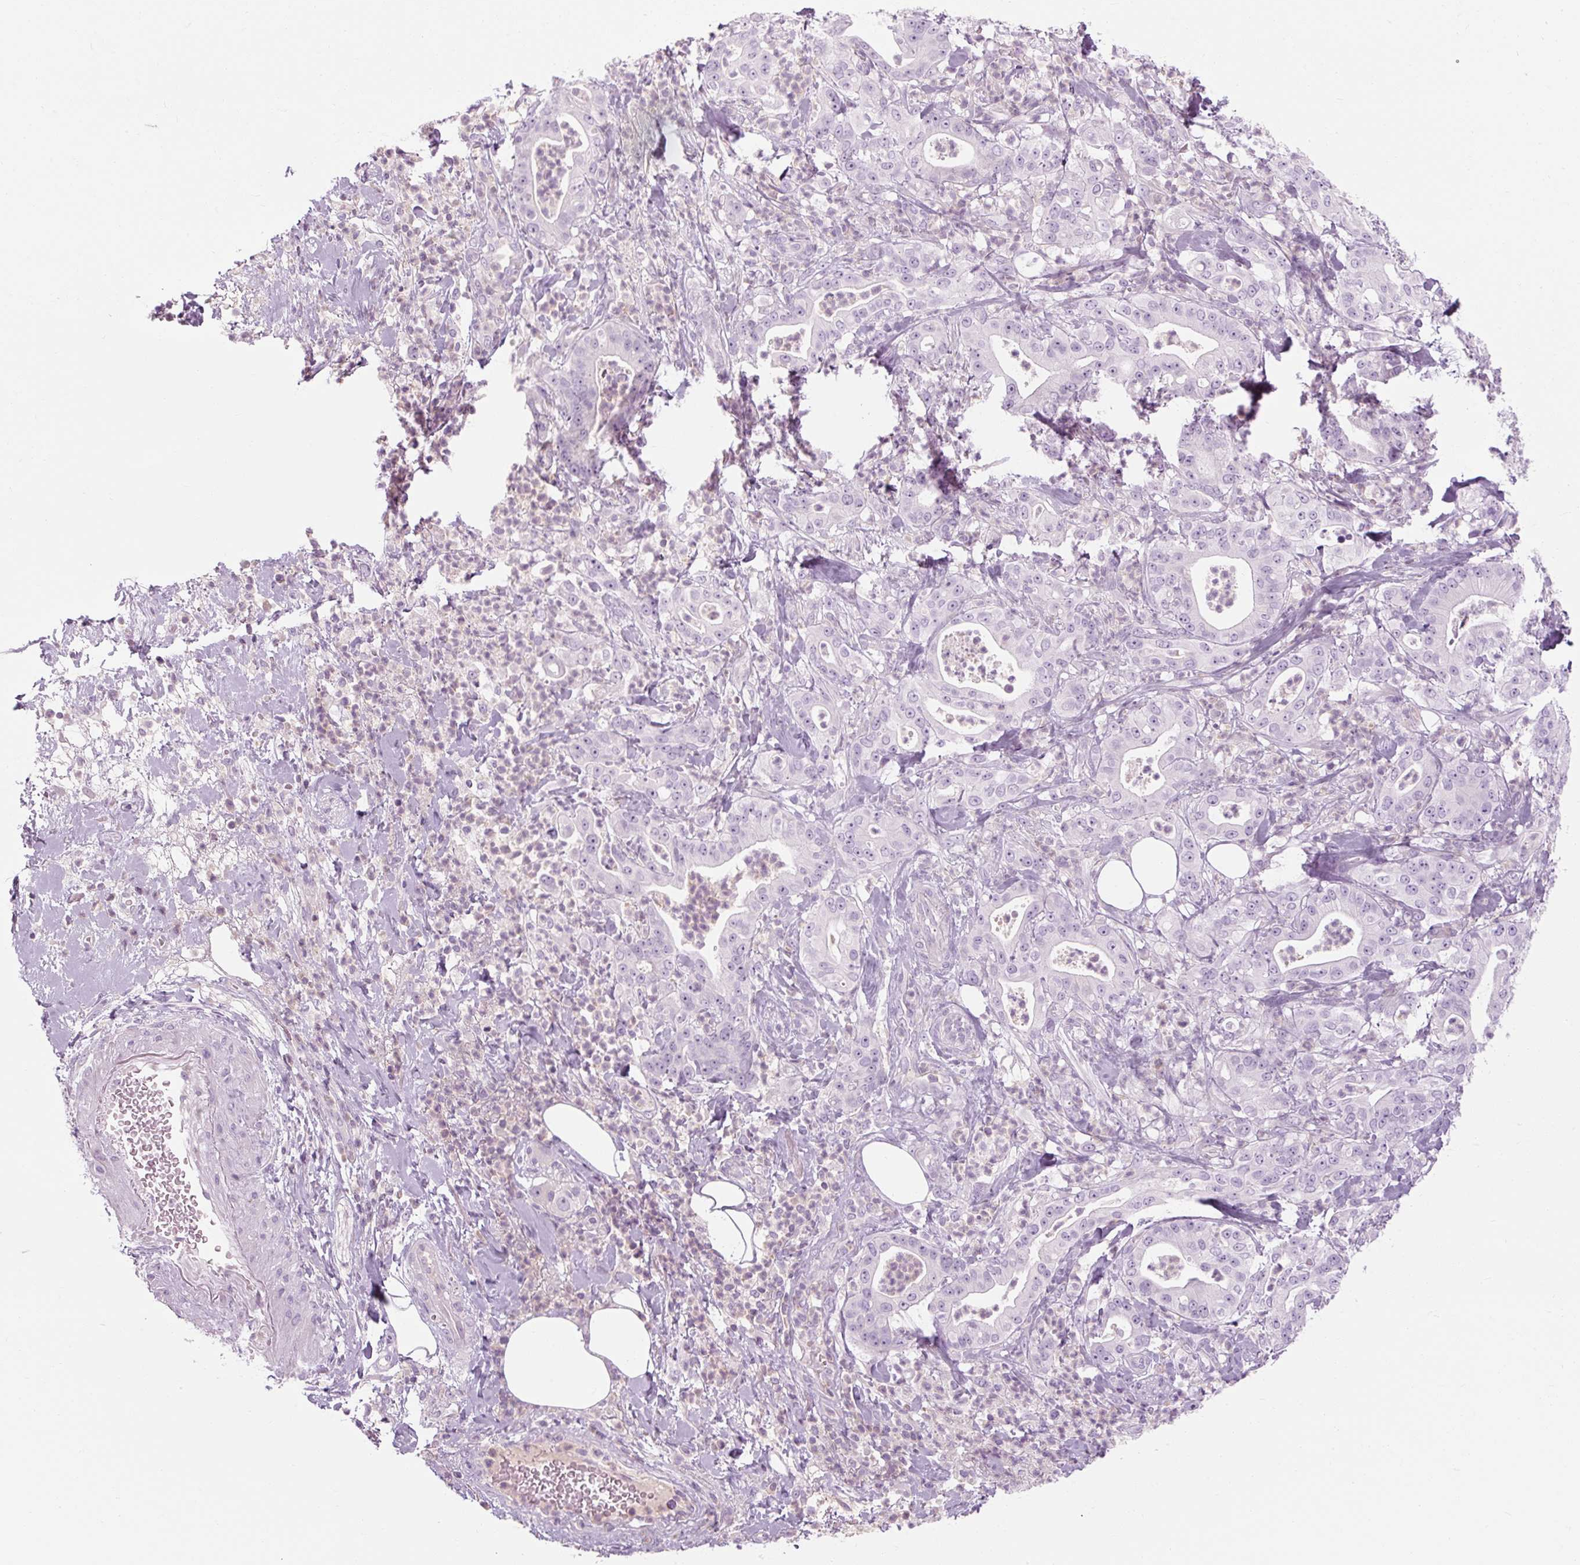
{"staining": {"intensity": "negative", "quantity": "none", "location": "none"}, "tissue": "pancreatic cancer", "cell_type": "Tumor cells", "image_type": "cancer", "snomed": [{"axis": "morphology", "description": "Adenocarcinoma, NOS"}, {"axis": "topography", "description": "Pancreas"}], "caption": "This is a micrograph of immunohistochemistry (IHC) staining of pancreatic adenocarcinoma, which shows no staining in tumor cells. Nuclei are stained in blue.", "gene": "TIGD2", "patient": {"sex": "male", "age": 71}}